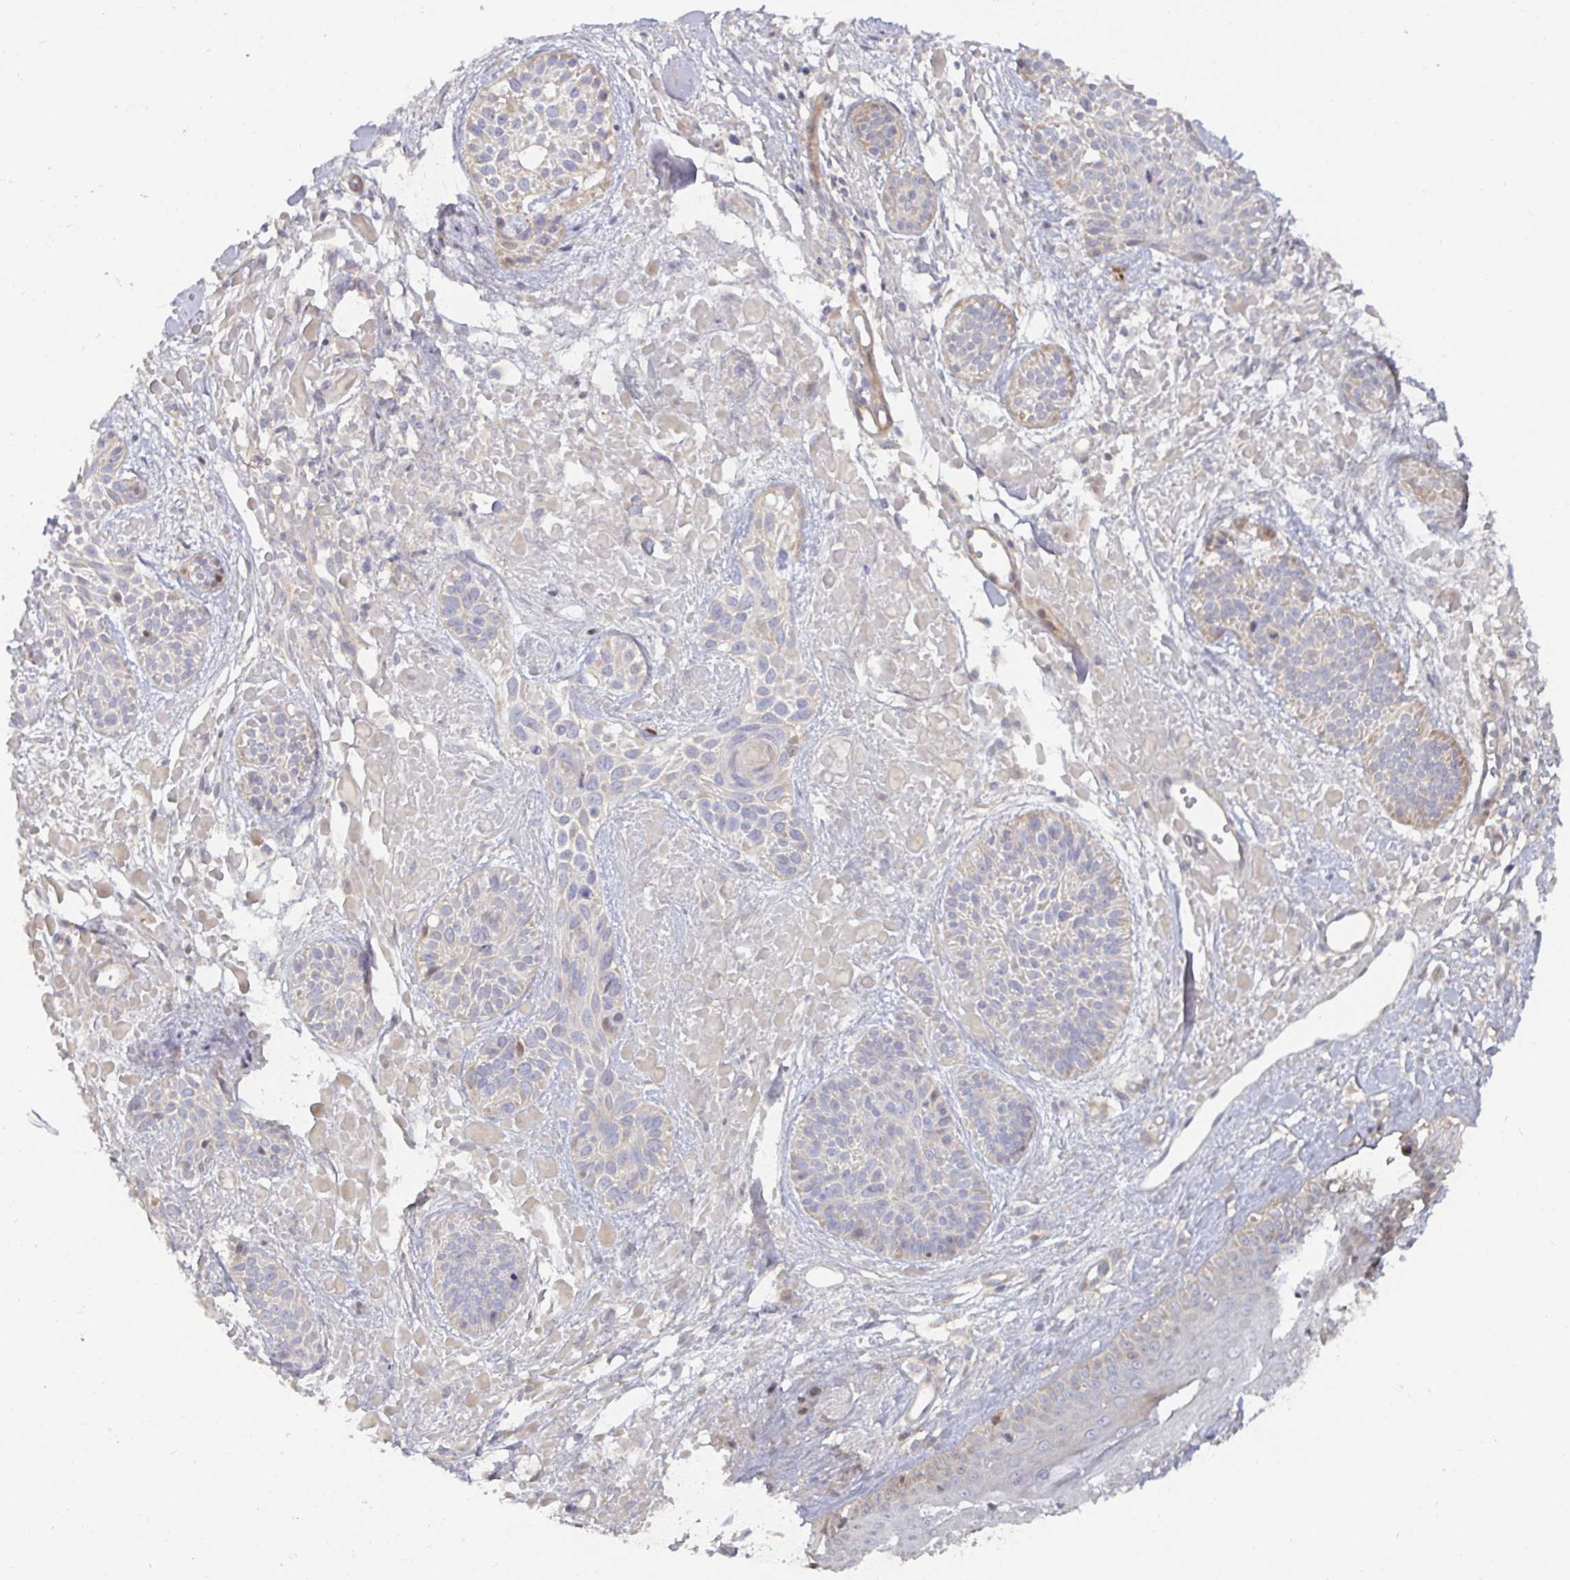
{"staining": {"intensity": "negative", "quantity": "none", "location": "none"}, "tissue": "skin cancer", "cell_type": "Tumor cells", "image_type": "cancer", "snomed": [{"axis": "morphology", "description": "Basal cell carcinoma"}, {"axis": "topography", "description": "Skin"}], "caption": "There is no significant expression in tumor cells of skin basal cell carcinoma.", "gene": "SSH2", "patient": {"sex": "female", "age": 78}}